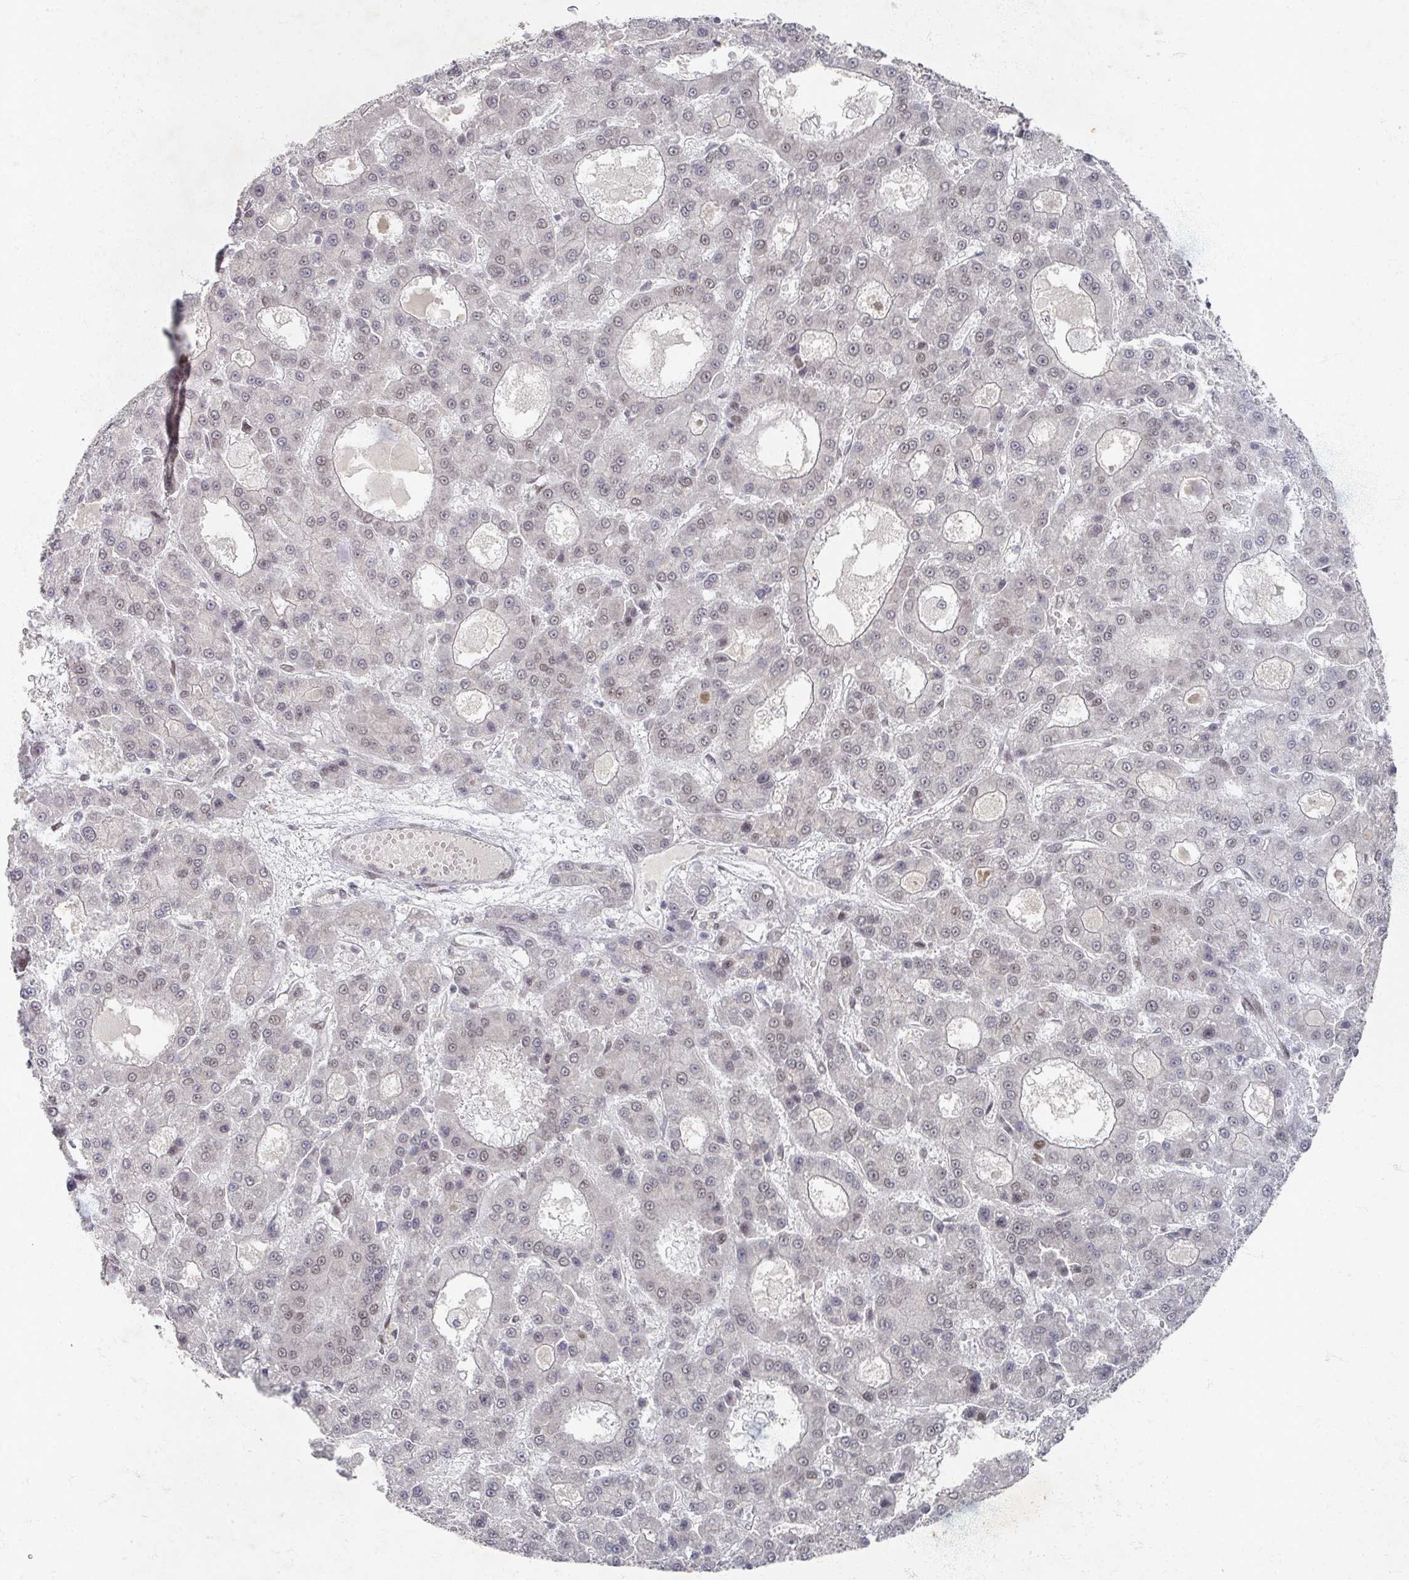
{"staining": {"intensity": "weak", "quantity": "<25%", "location": "nuclear"}, "tissue": "liver cancer", "cell_type": "Tumor cells", "image_type": "cancer", "snomed": [{"axis": "morphology", "description": "Carcinoma, Hepatocellular, NOS"}, {"axis": "topography", "description": "Liver"}], "caption": "There is no significant staining in tumor cells of liver hepatocellular carcinoma.", "gene": "PSKH1", "patient": {"sex": "male", "age": 70}}